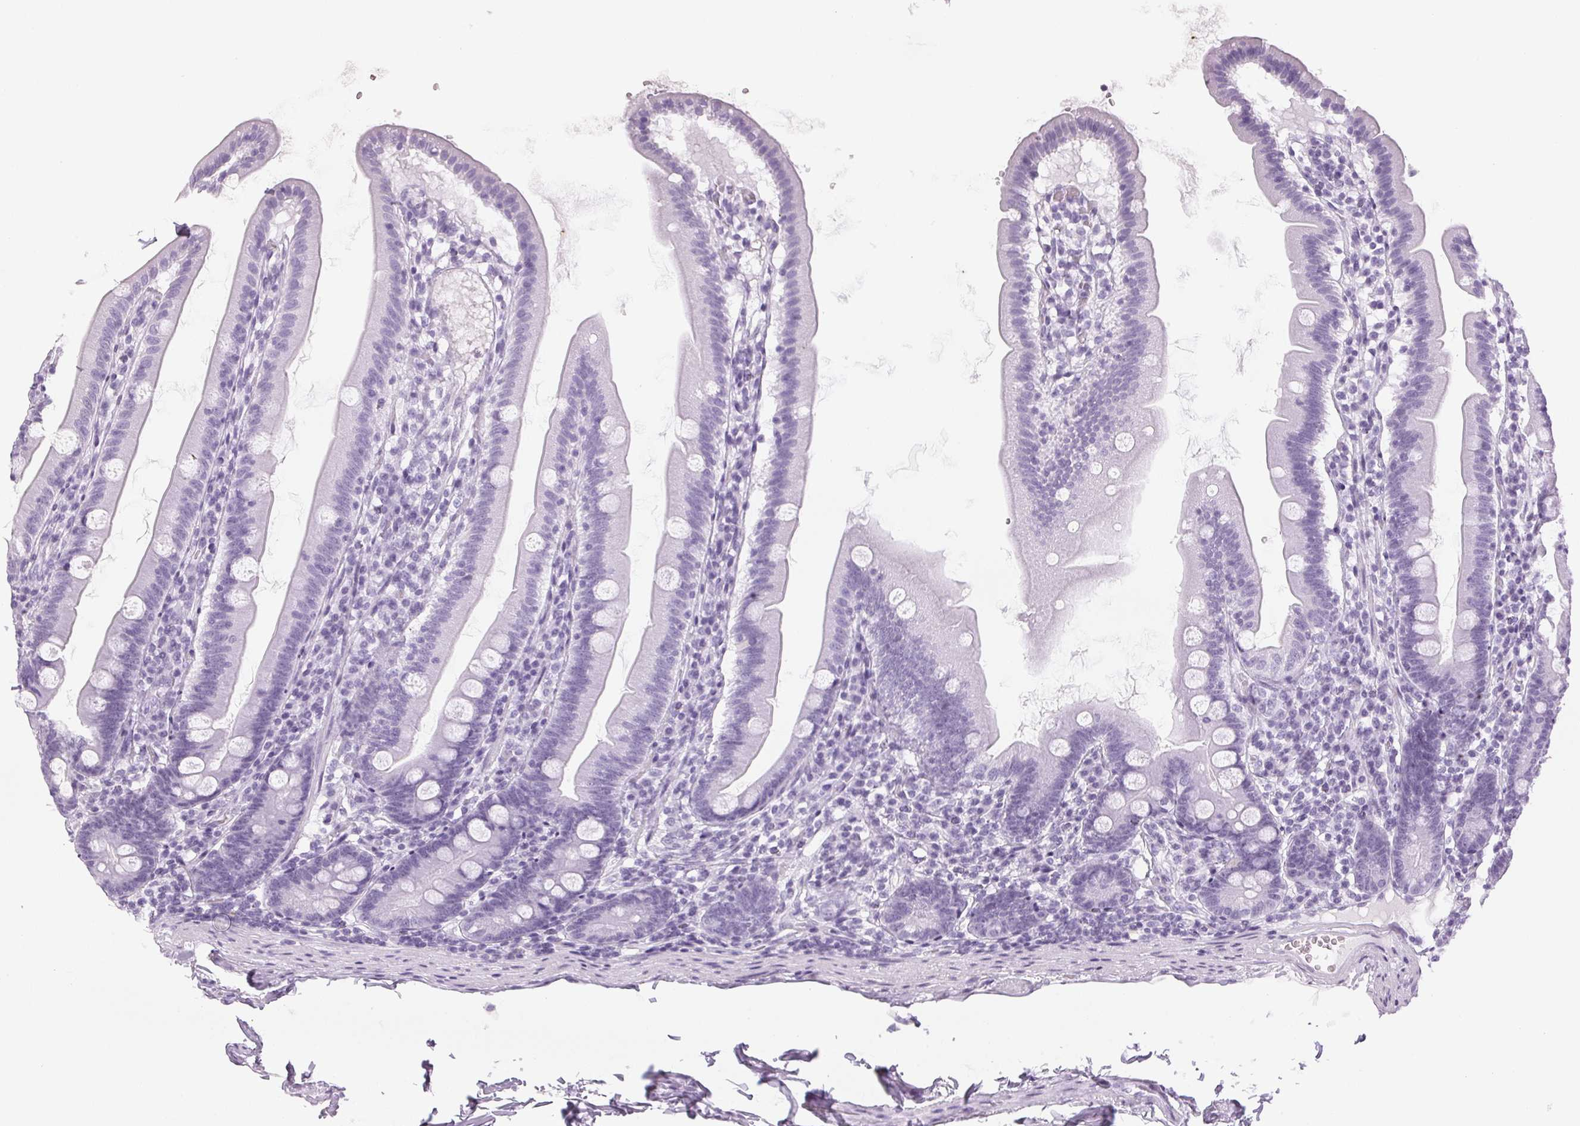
{"staining": {"intensity": "negative", "quantity": "none", "location": "none"}, "tissue": "duodenum", "cell_type": "Glandular cells", "image_type": "normal", "snomed": [{"axis": "morphology", "description": "Normal tissue, NOS"}, {"axis": "topography", "description": "Duodenum"}], "caption": "A photomicrograph of human duodenum is negative for staining in glandular cells. (DAB (3,3'-diaminobenzidine) immunohistochemistry (IHC) with hematoxylin counter stain).", "gene": "LTF", "patient": {"sex": "female", "age": 67}}